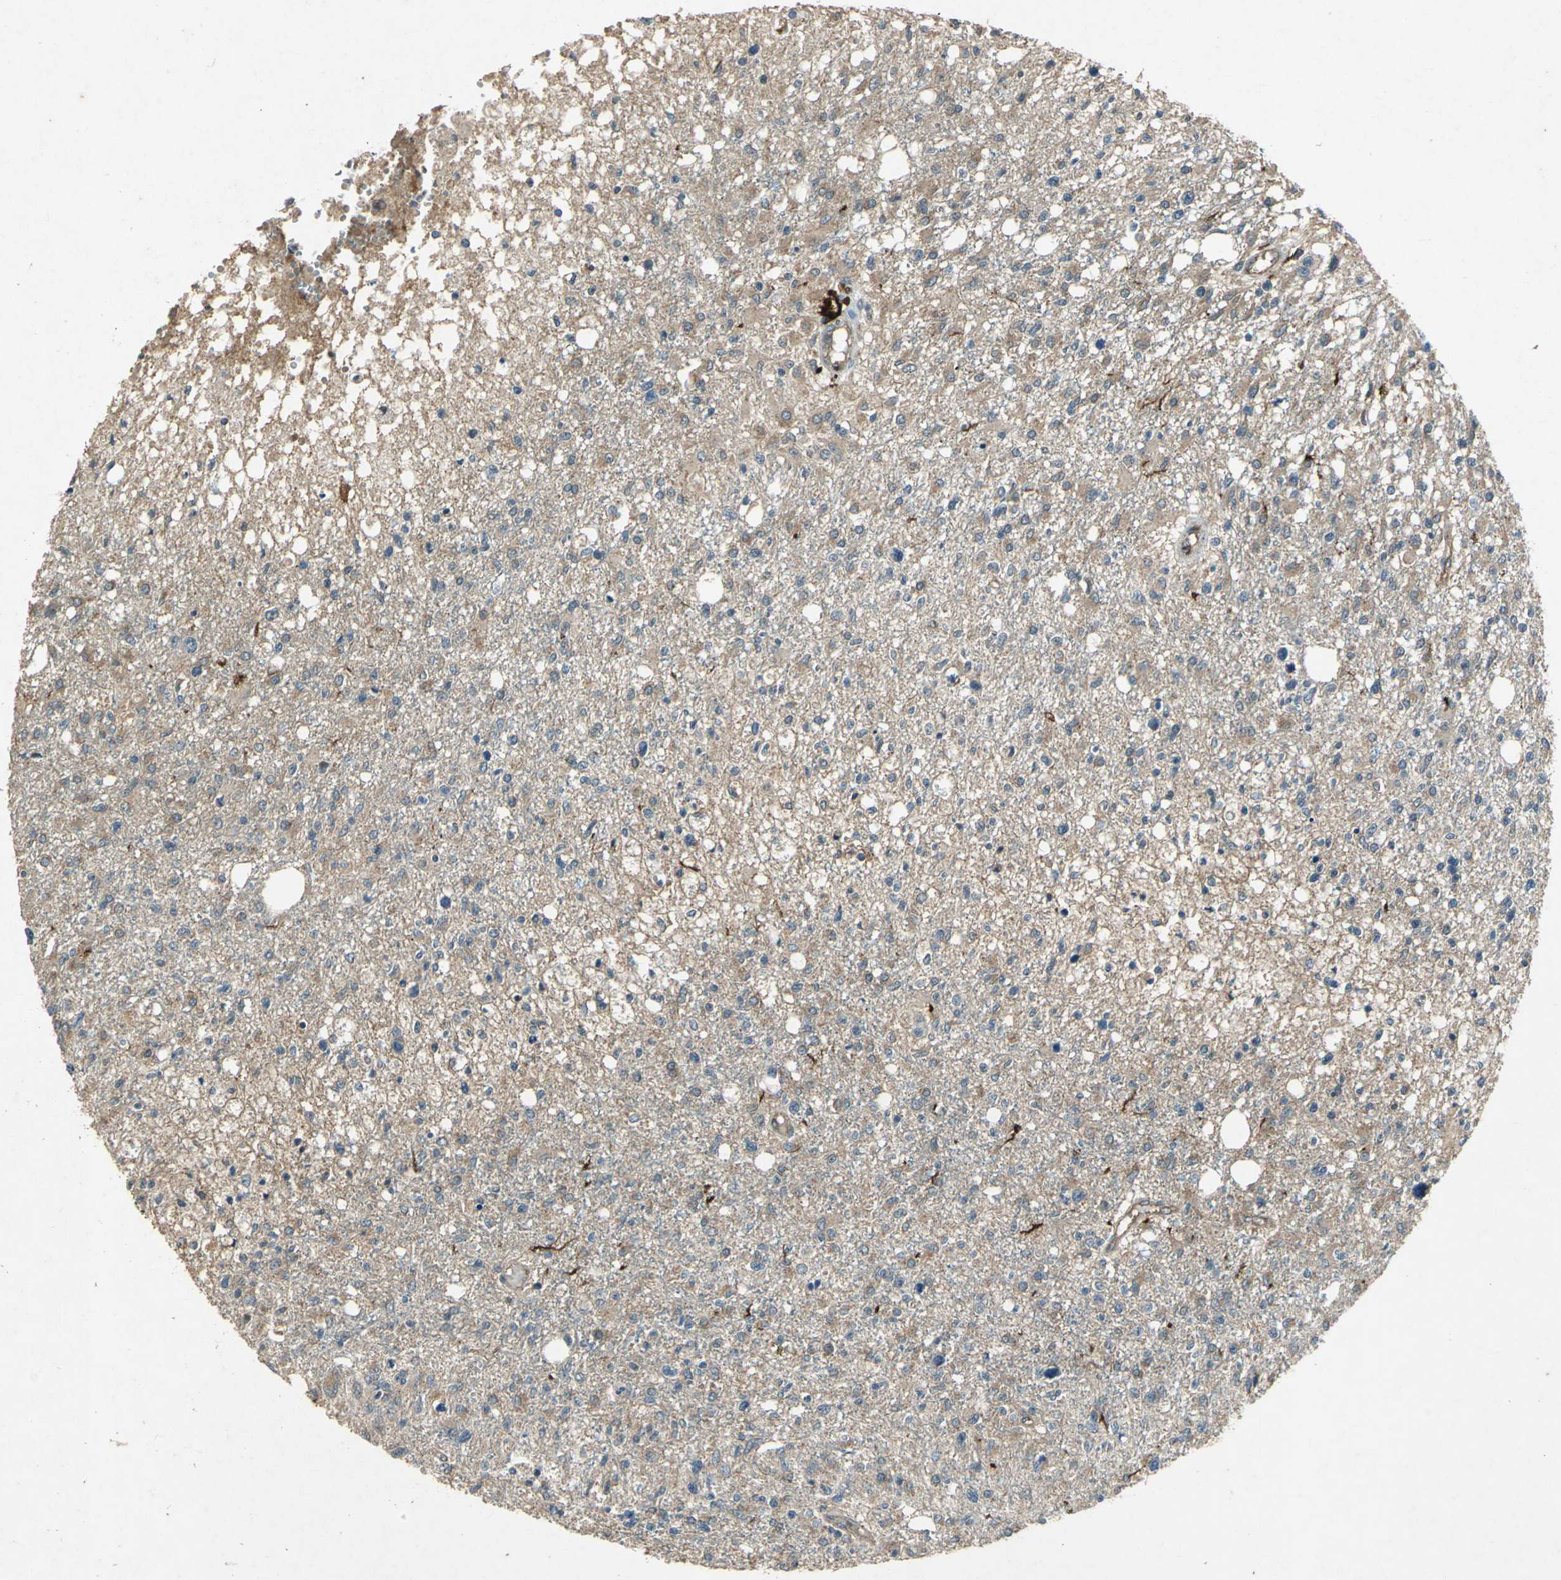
{"staining": {"intensity": "moderate", "quantity": ">75%", "location": "cytoplasmic/membranous"}, "tissue": "glioma", "cell_type": "Tumor cells", "image_type": "cancer", "snomed": [{"axis": "morphology", "description": "Glioma, malignant, High grade"}, {"axis": "topography", "description": "Cerebral cortex"}], "caption": "The micrograph exhibits immunohistochemical staining of malignant glioma (high-grade). There is moderate cytoplasmic/membranous staining is present in approximately >75% of tumor cells.", "gene": "EMCN", "patient": {"sex": "male", "age": 76}}